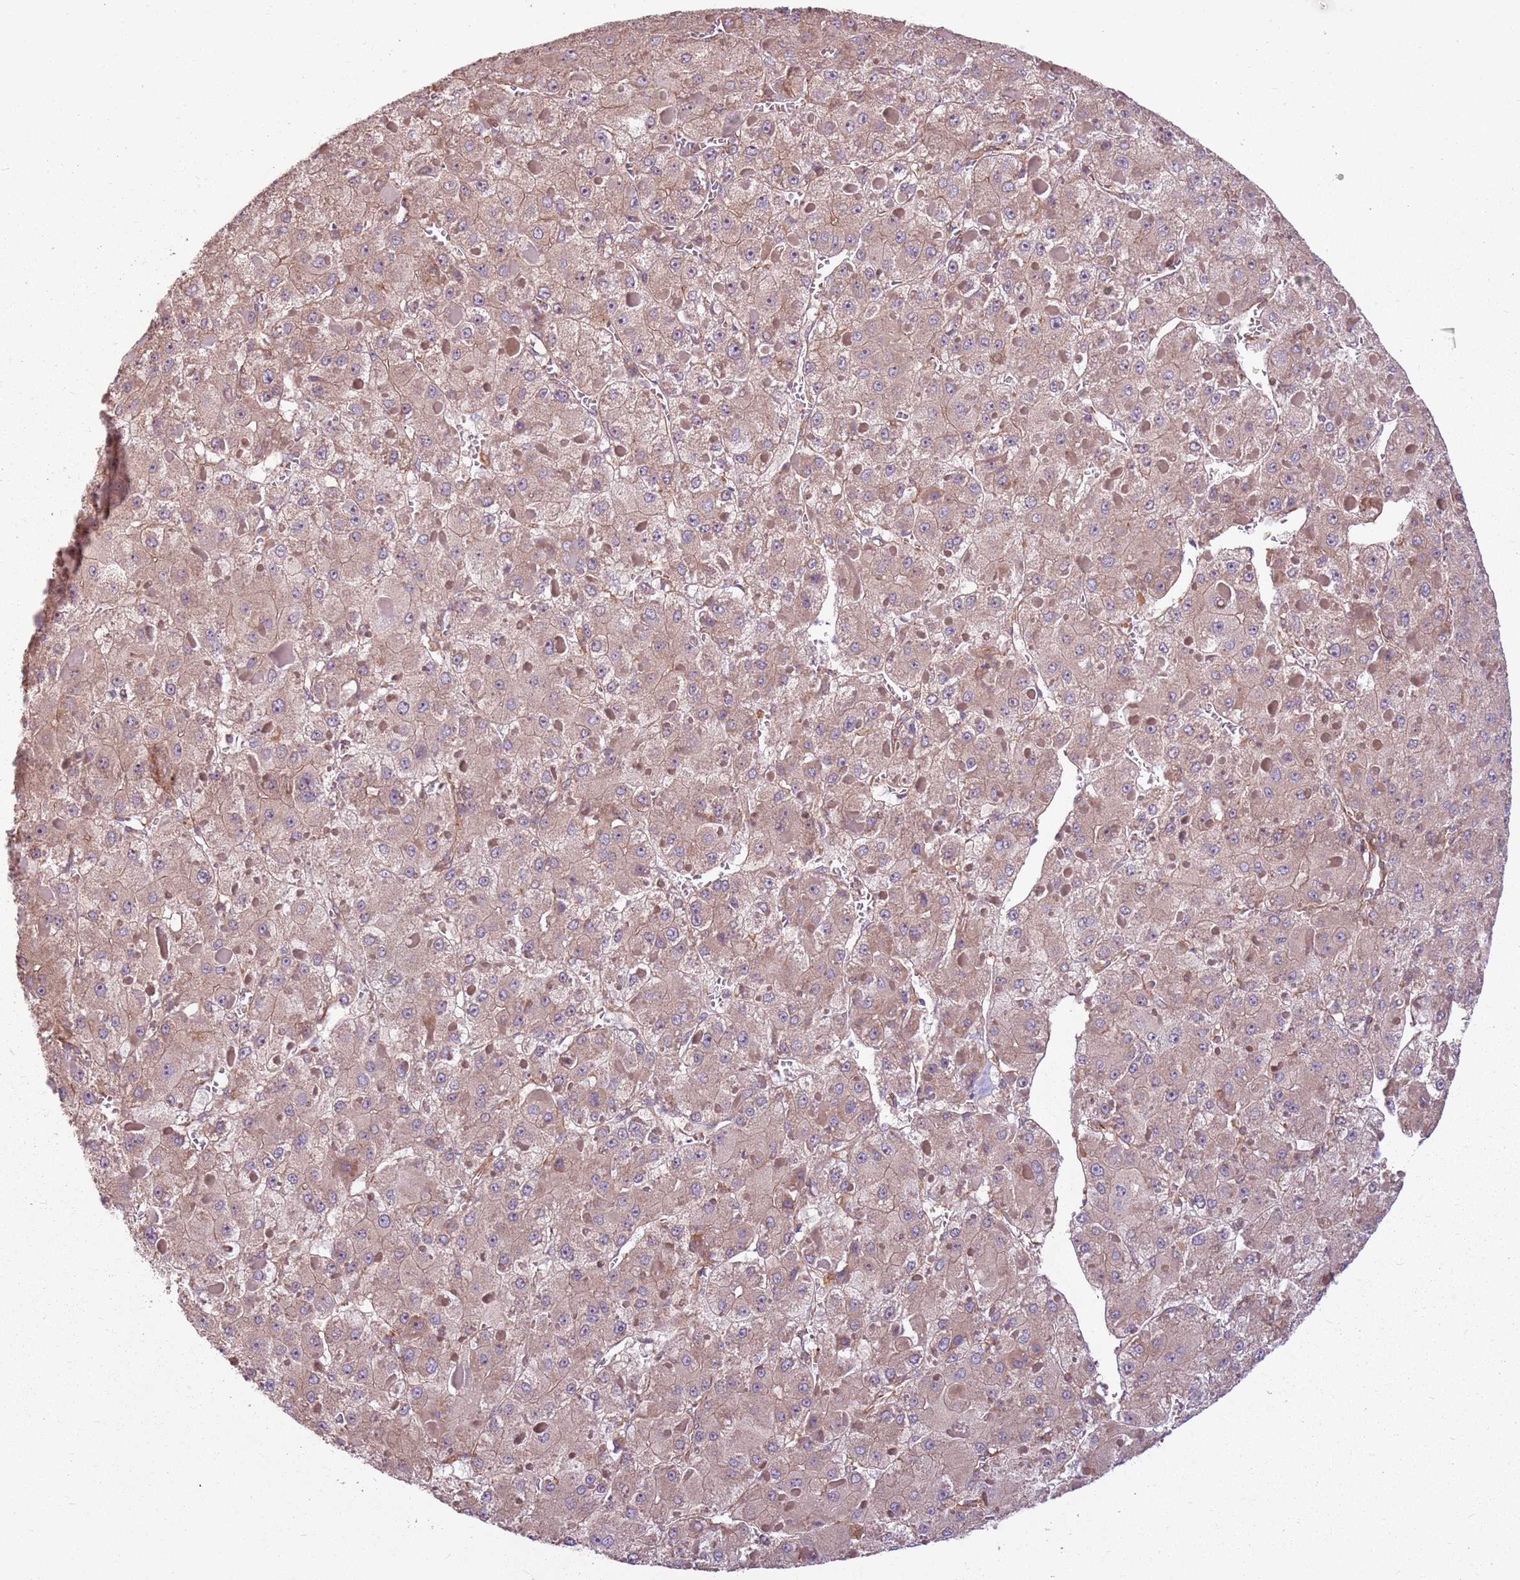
{"staining": {"intensity": "weak", "quantity": ">75%", "location": "cytoplasmic/membranous"}, "tissue": "liver cancer", "cell_type": "Tumor cells", "image_type": "cancer", "snomed": [{"axis": "morphology", "description": "Carcinoma, Hepatocellular, NOS"}, {"axis": "topography", "description": "Liver"}], "caption": "High-power microscopy captured an IHC photomicrograph of liver cancer, revealing weak cytoplasmic/membranous staining in about >75% of tumor cells. (Brightfield microscopy of DAB IHC at high magnification).", "gene": "RPL21", "patient": {"sex": "female", "age": 73}}